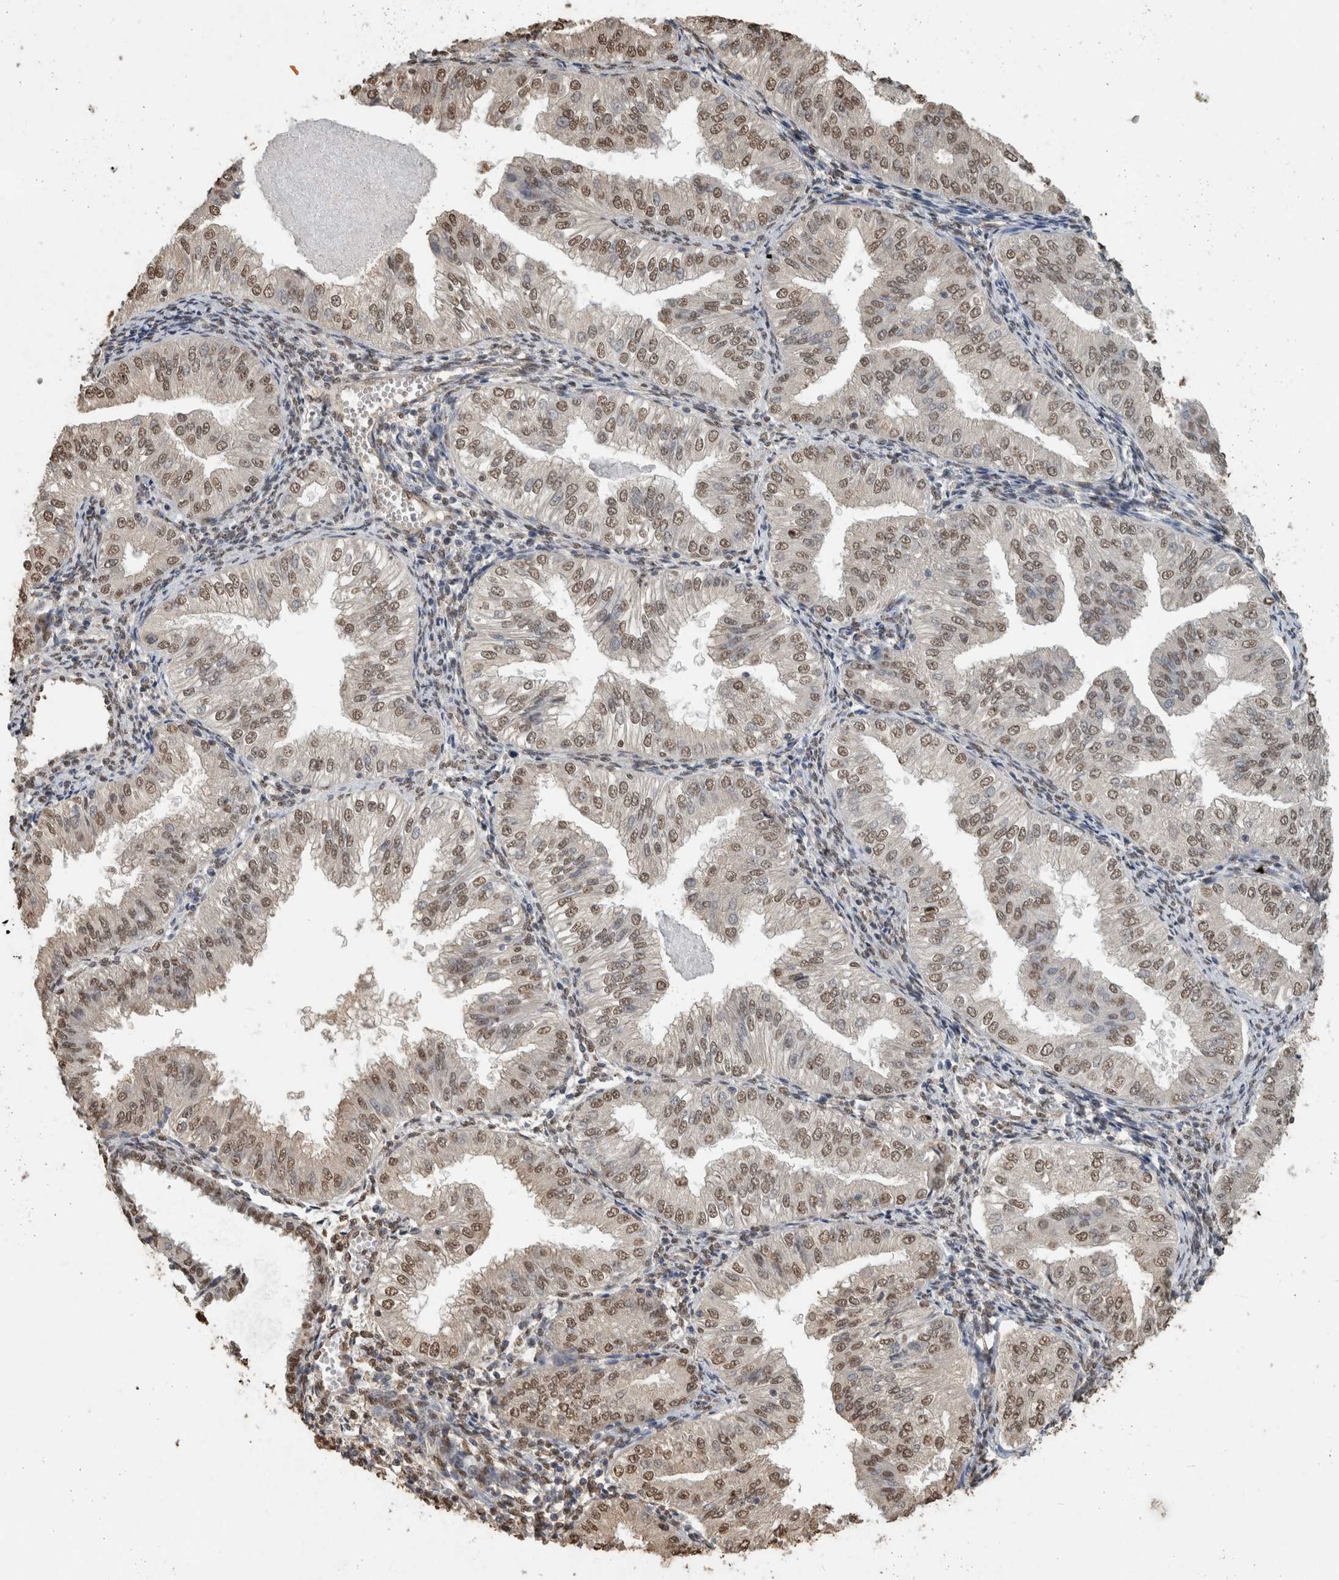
{"staining": {"intensity": "moderate", "quantity": ">75%", "location": "nuclear"}, "tissue": "endometrial cancer", "cell_type": "Tumor cells", "image_type": "cancer", "snomed": [{"axis": "morphology", "description": "Normal tissue, NOS"}, {"axis": "morphology", "description": "Adenocarcinoma, NOS"}, {"axis": "topography", "description": "Endometrium"}], "caption": "A brown stain shows moderate nuclear positivity of a protein in endometrial cancer (adenocarcinoma) tumor cells.", "gene": "HAND2", "patient": {"sex": "female", "age": 53}}